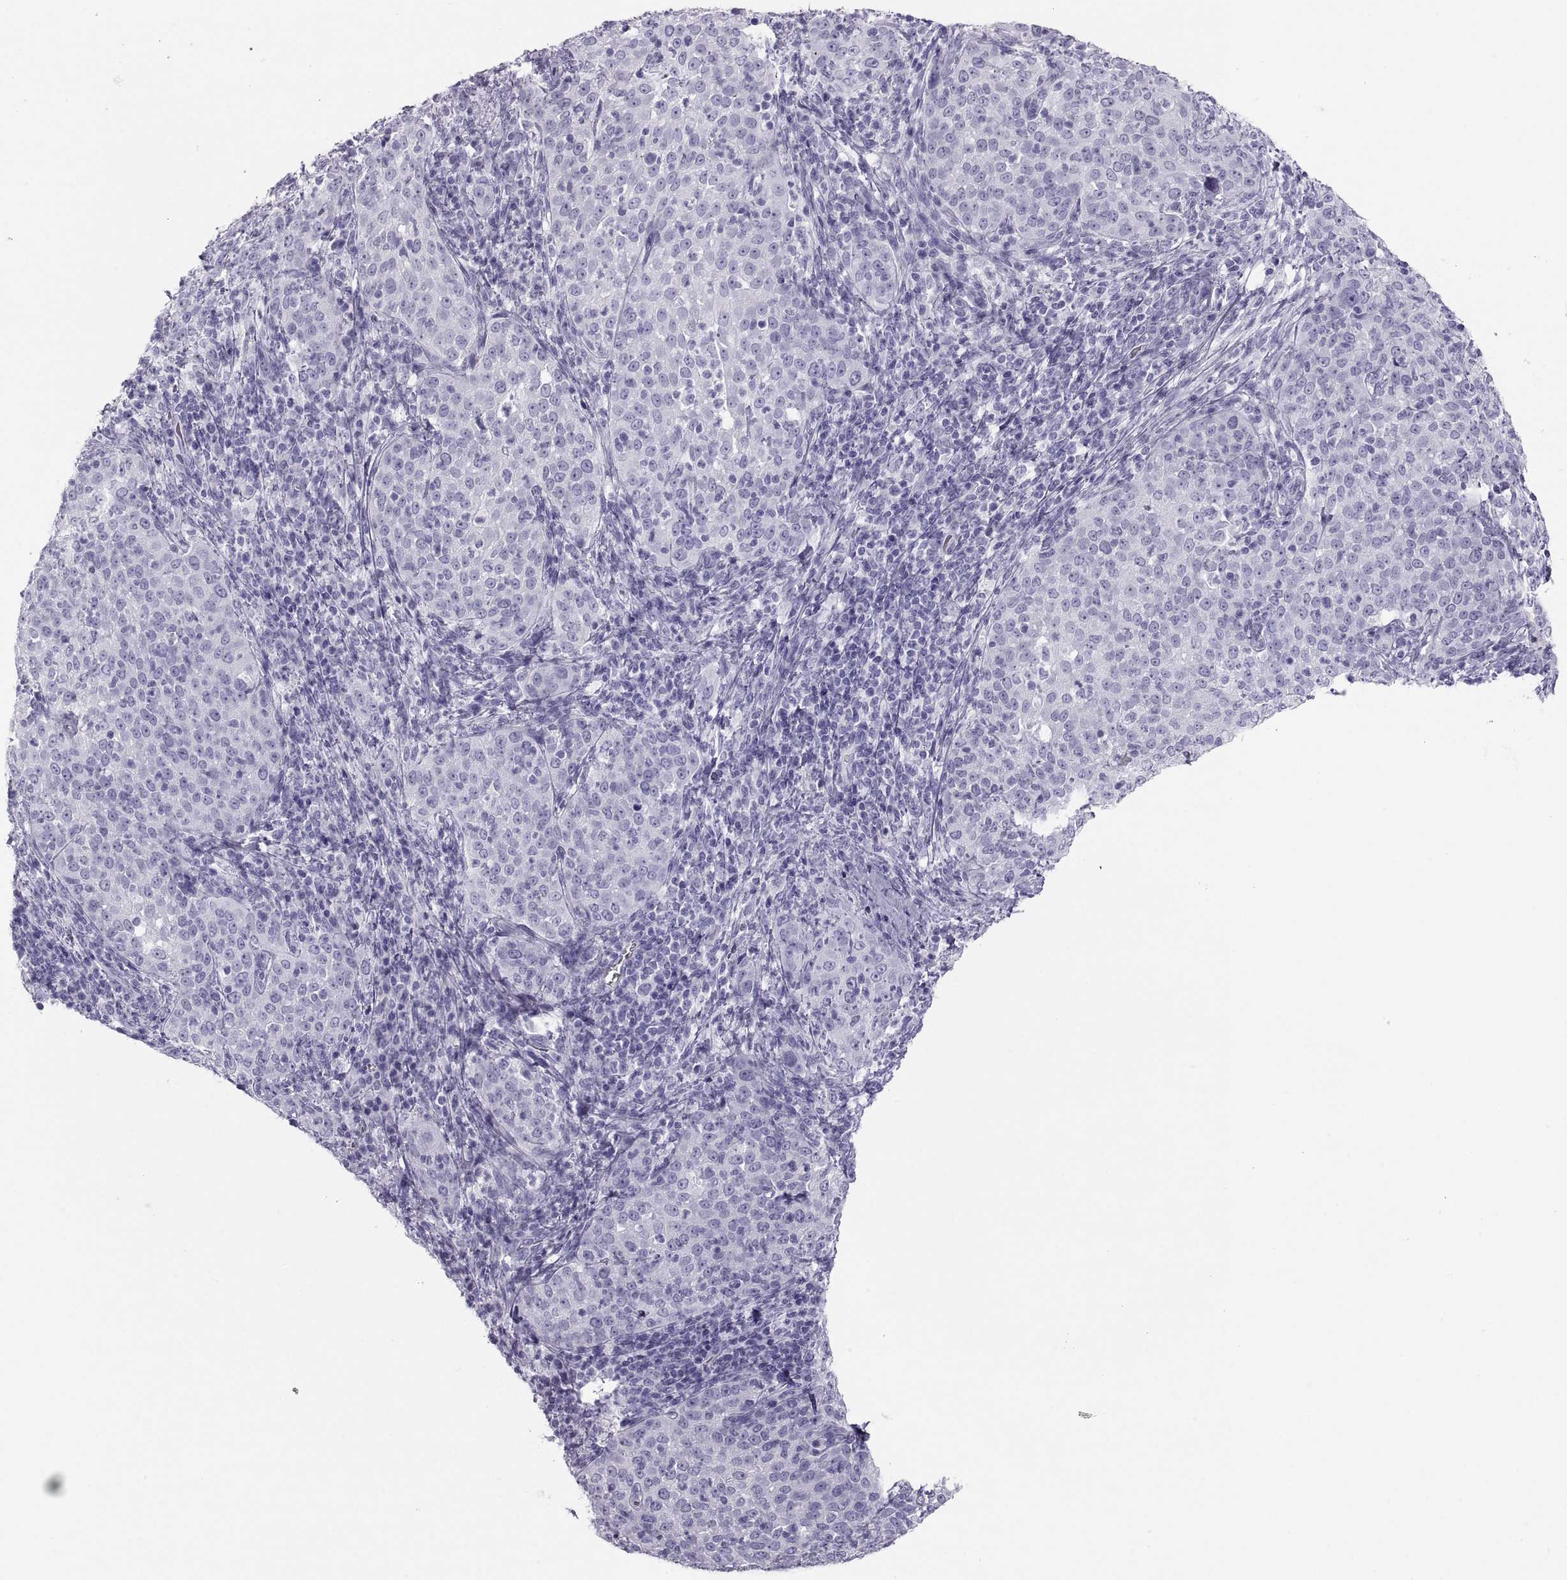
{"staining": {"intensity": "negative", "quantity": "none", "location": "none"}, "tissue": "cervical cancer", "cell_type": "Tumor cells", "image_type": "cancer", "snomed": [{"axis": "morphology", "description": "Squamous cell carcinoma, NOS"}, {"axis": "topography", "description": "Cervix"}], "caption": "Immunohistochemistry (IHC) image of neoplastic tissue: cervical cancer stained with DAB shows no significant protein expression in tumor cells.", "gene": "SEMG1", "patient": {"sex": "female", "age": 51}}